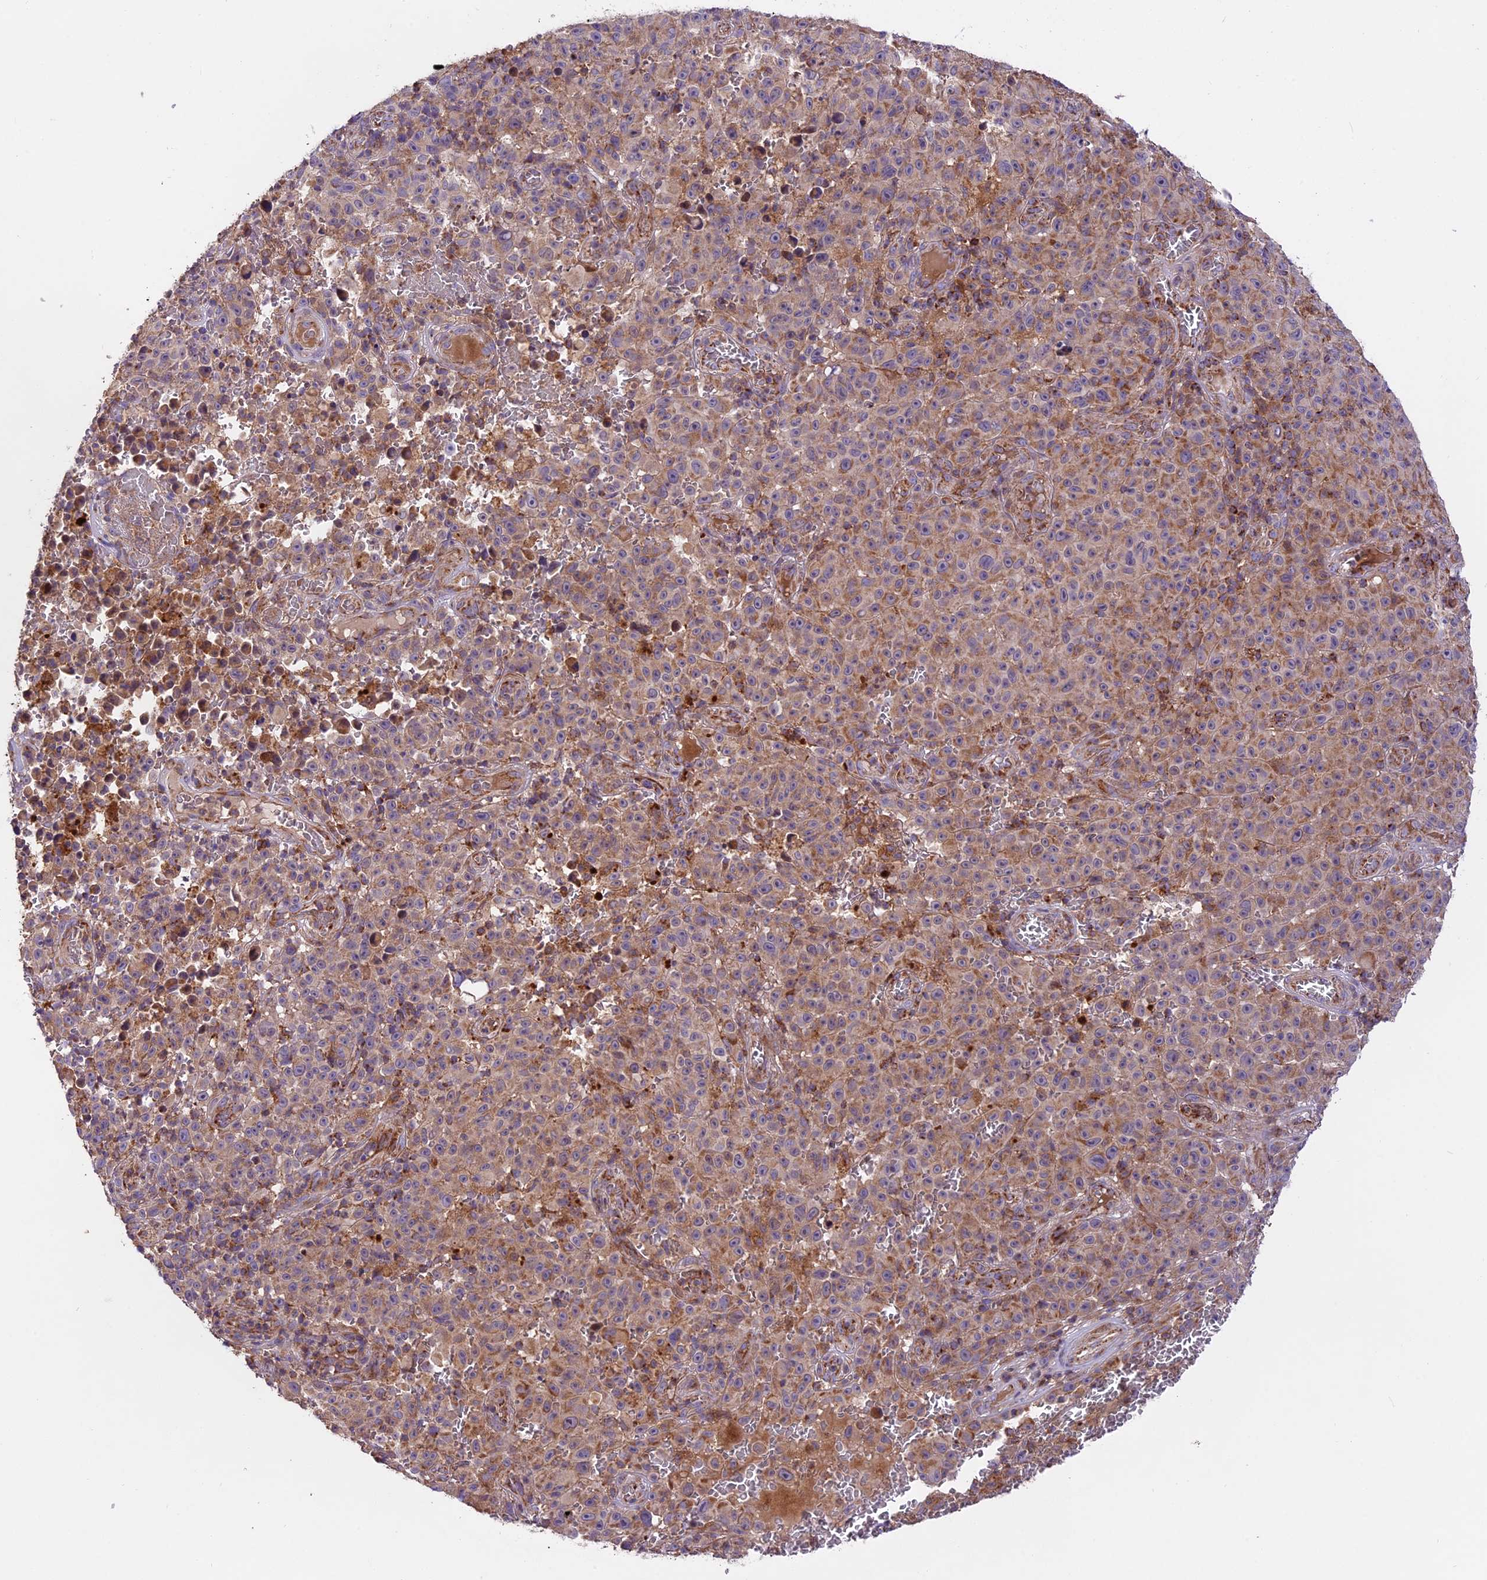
{"staining": {"intensity": "moderate", "quantity": ">75%", "location": "cytoplasmic/membranous"}, "tissue": "melanoma", "cell_type": "Tumor cells", "image_type": "cancer", "snomed": [{"axis": "morphology", "description": "Malignant melanoma, NOS"}, {"axis": "topography", "description": "Skin"}], "caption": "A brown stain shows moderate cytoplasmic/membranous positivity of a protein in human melanoma tumor cells.", "gene": "NDUFA8", "patient": {"sex": "female", "age": 82}}